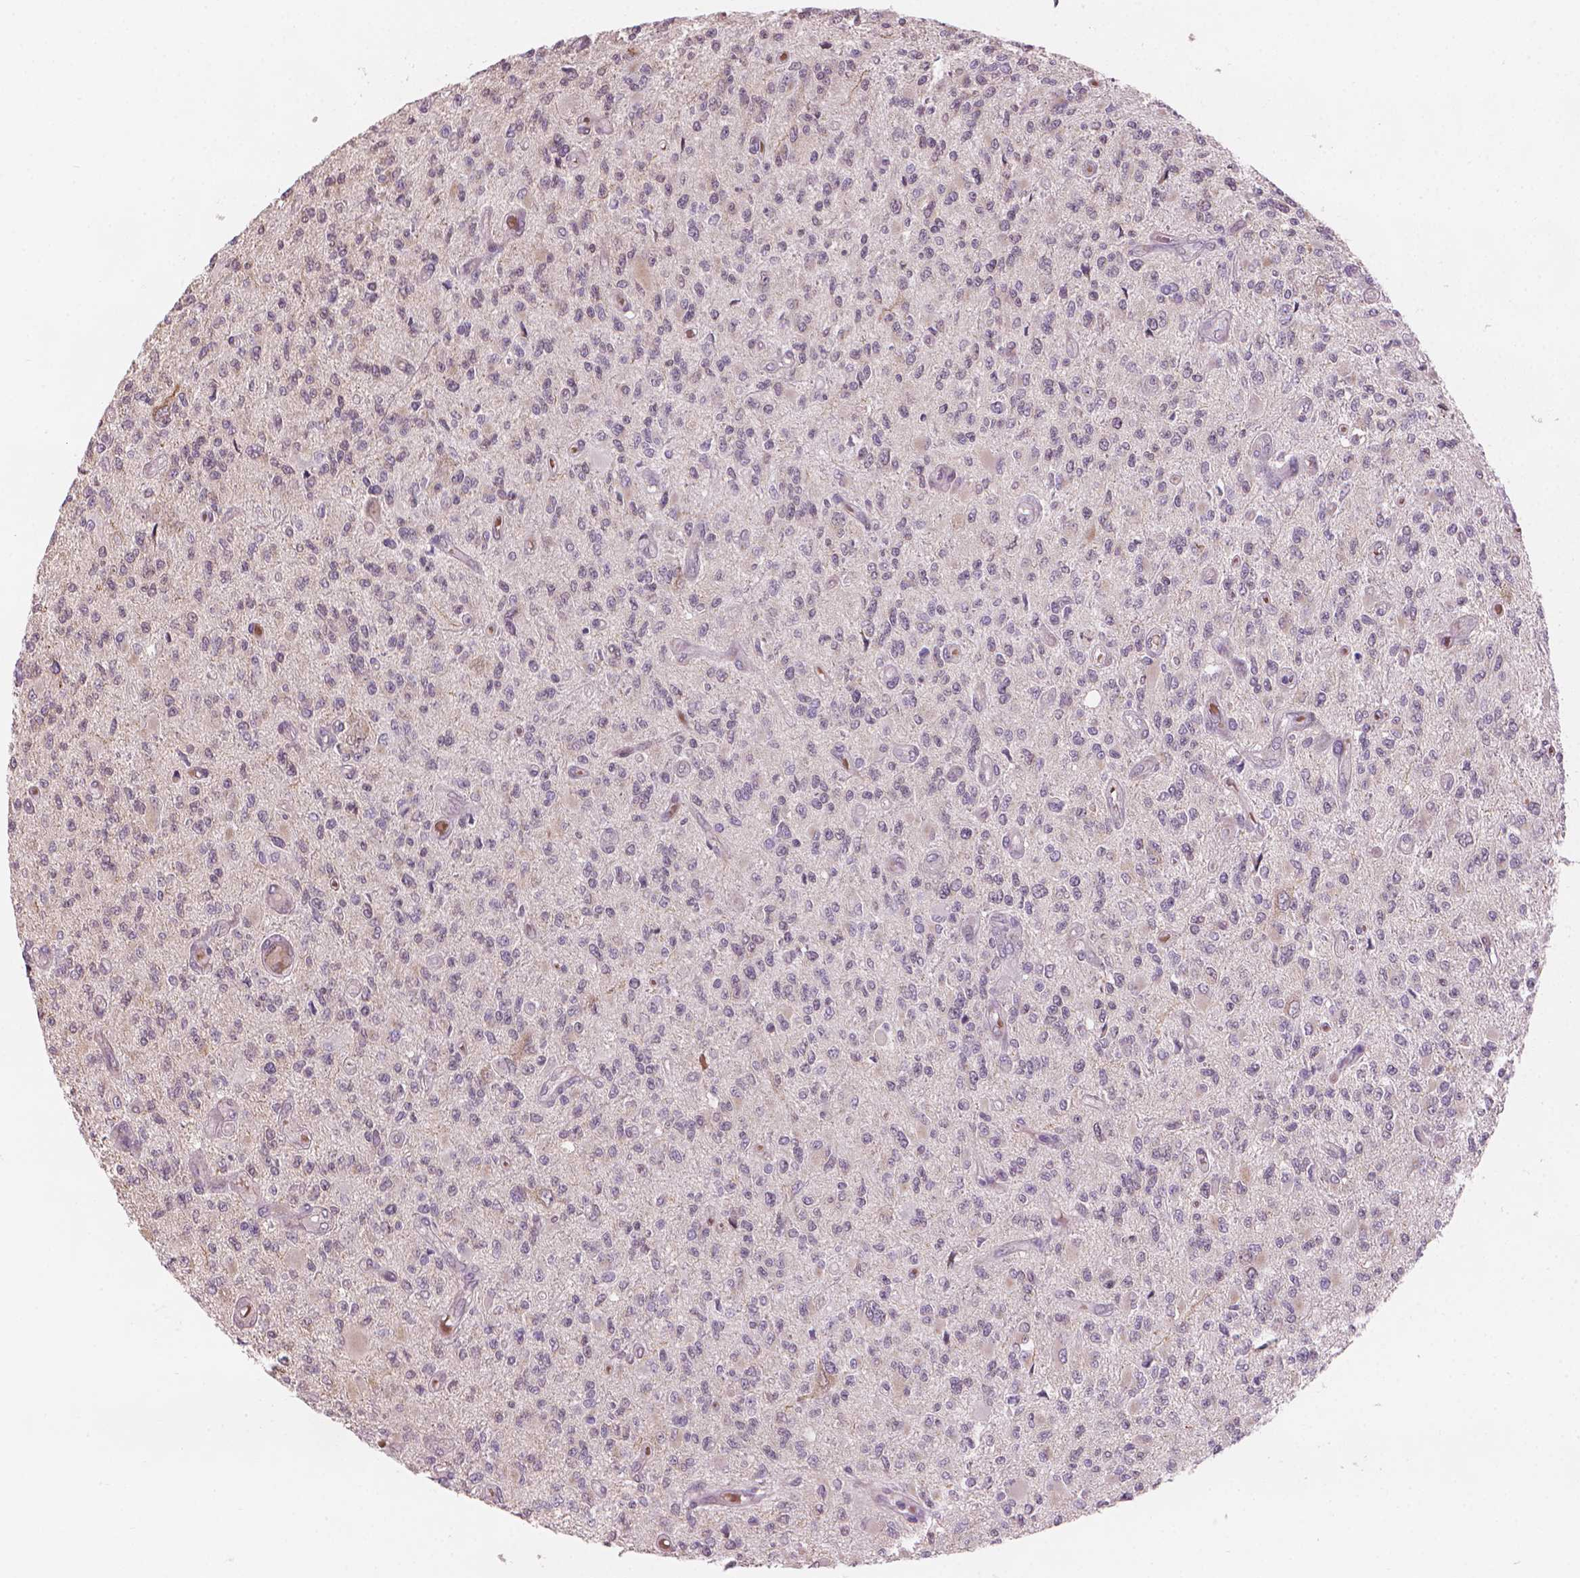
{"staining": {"intensity": "weak", "quantity": "<25%", "location": "cytoplasmic/membranous"}, "tissue": "glioma", "cell_type": "Tumor cells", "image_type": "cancer", "snomed": [{"axis": "morphology", "description": "Glioma, malignant, High grade"}, {"axis": "topography", "description": "Brain"}], "caption": "Photomicrograph shows no protein expression in tumor cells of glioma tissue.", "gene": "IFFO1", "patient": {"sex": "female", "age": 63}}